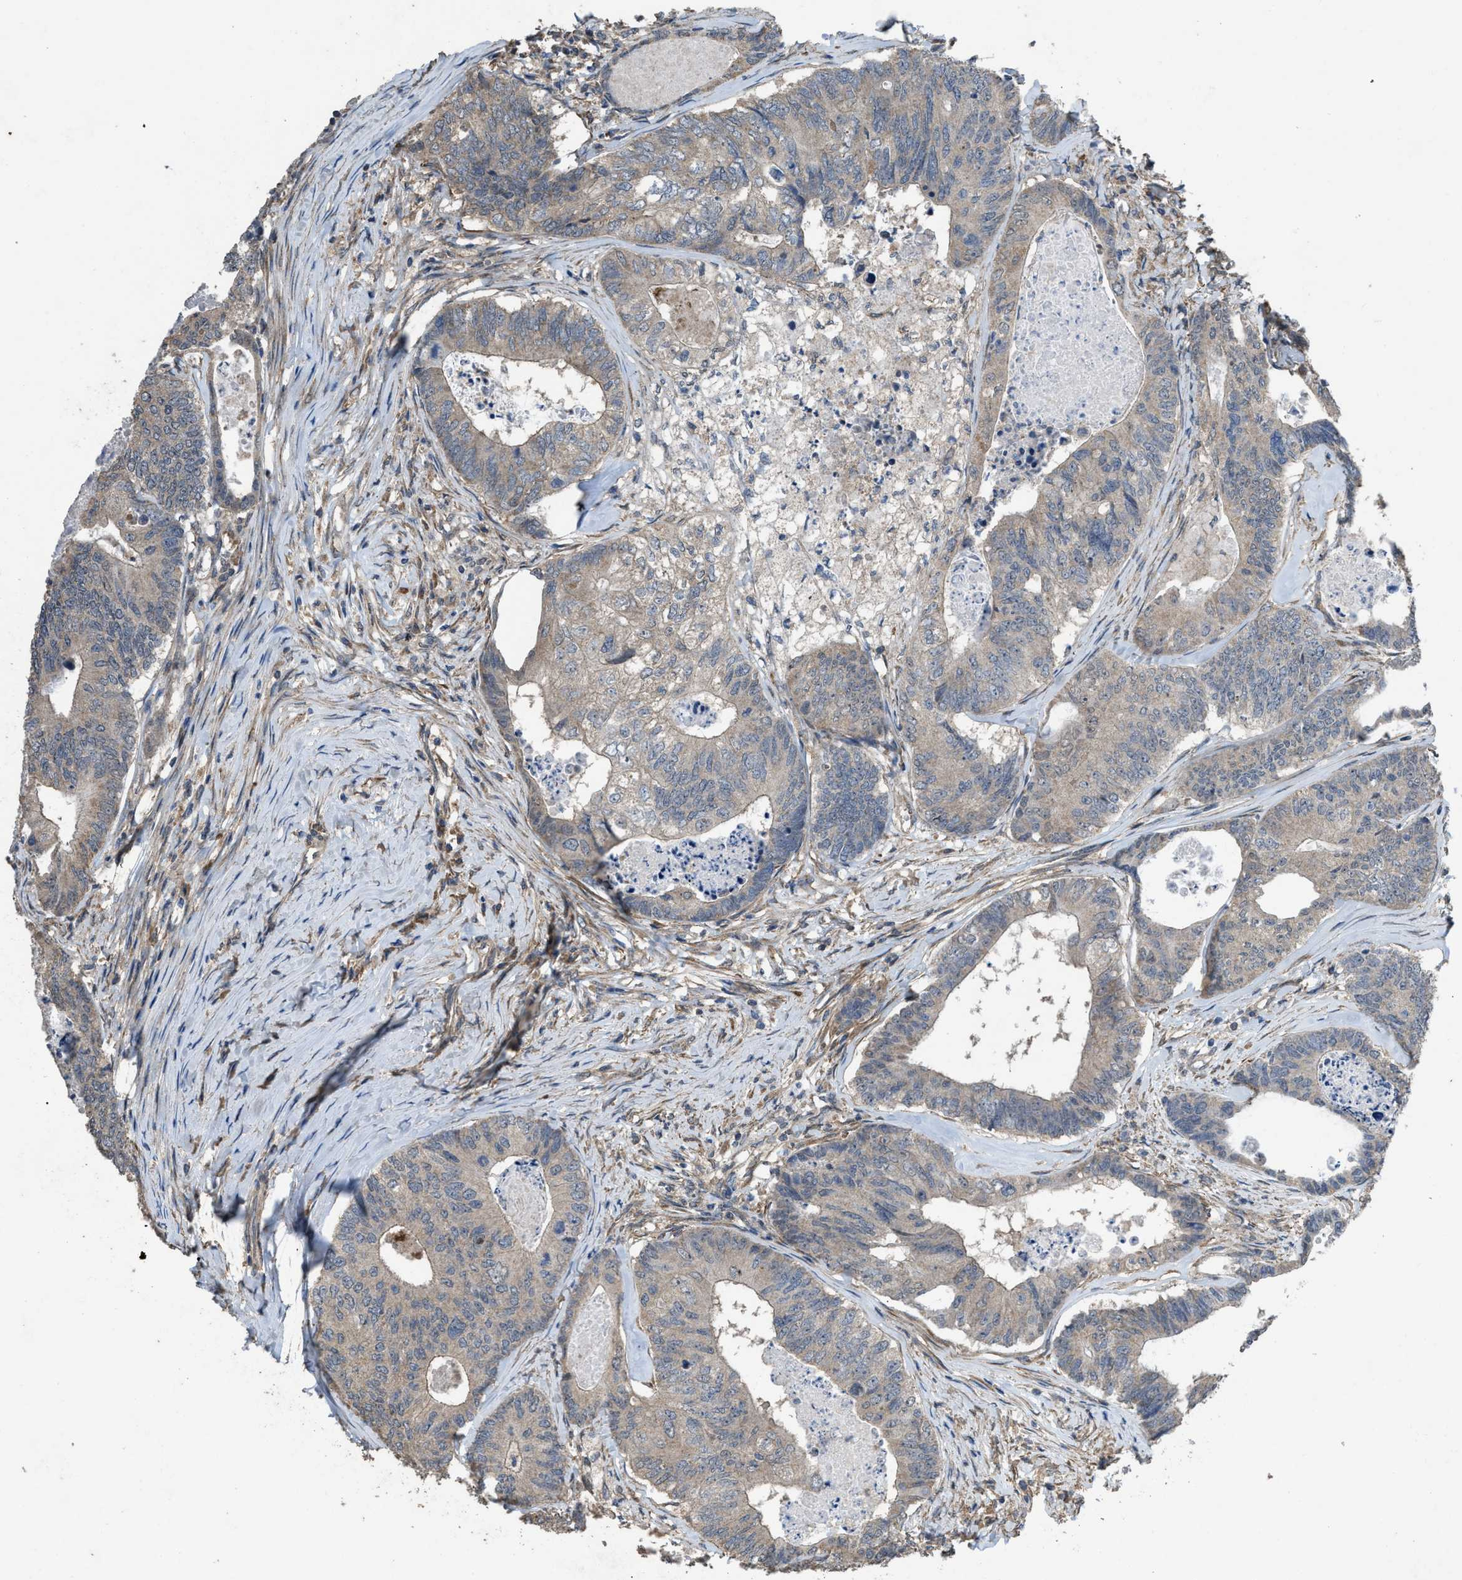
{"staining": {"intensity": "weak", "quantity": "25%-75%", "location": "cytoplasmic/membranous"}, "tissue": "colorectal cancer", "cell_type": "Tumor cells", "image_type": "cancer", "snomed": [{"axis": "morphology", "description": "Adenocarcinoma, NOS"}, {"axis": "topography", "description": "Colon"}], "caption": "Protein expression analysis of human colorectal adenocarcinoma reveals weak cytoplasmic/membranous staining in approximately 25%-75% of tumor cells.", "gene": "ARL6", "patient": {"sex": "female", "age": 67}}